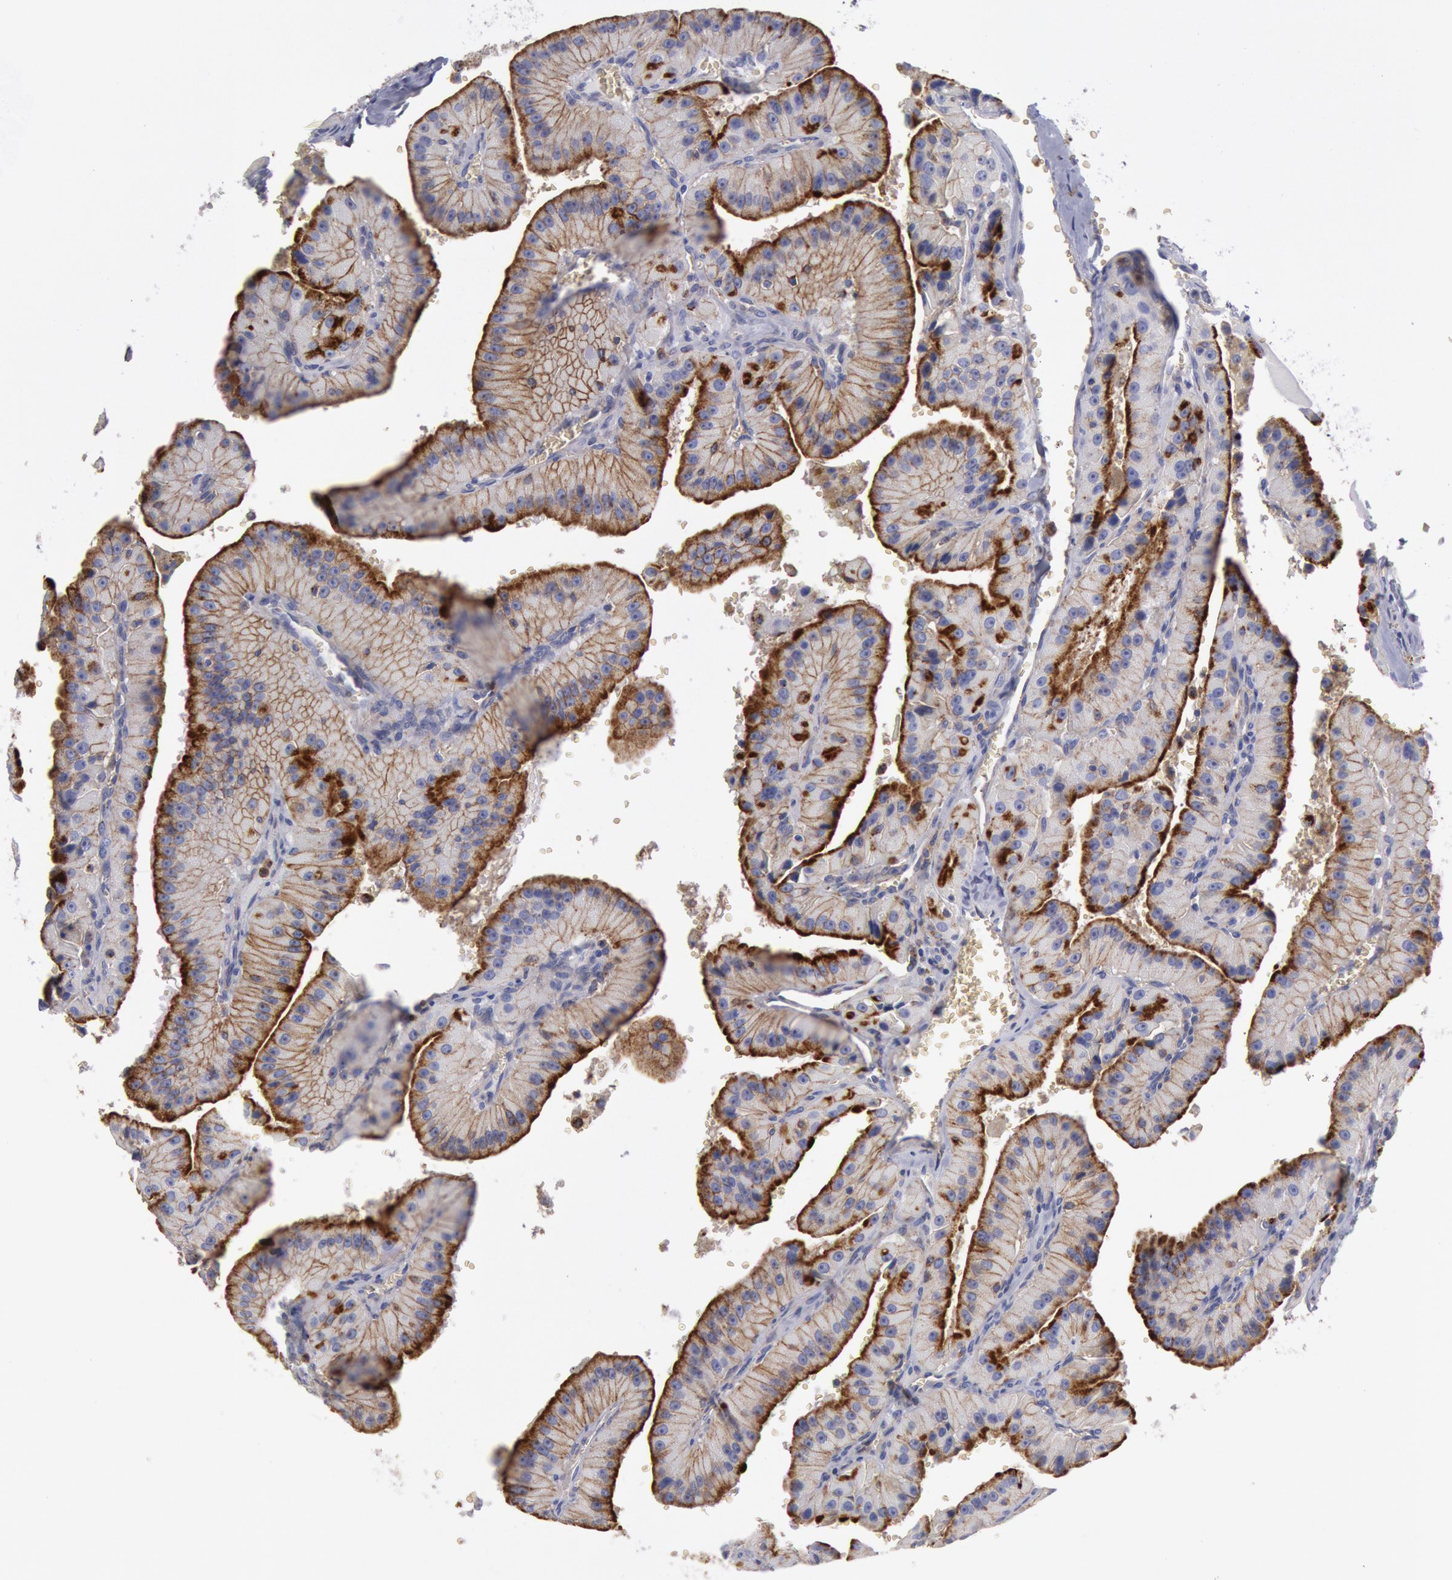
{"staining": {"intensity": "weak", "quantity": ">75%", "location": "cytoplasmic/membranous"}, "tissue": "thyroid cancer", "cell_type": "Tumor cells", "image_type": "cancer", "snomed": [{"axis": "morphology", "description": "Carcinoma, NOS"}, {"axis": "topography", "description": "Thyroid gland"}], "caption": "Carcinoma (thyroid) tissue shows weak cytoplasmic/membranous expression in approximately >75% of tumor cells", "gene": "FLOT1", "patient": {"sex": "male", "age": 76}}